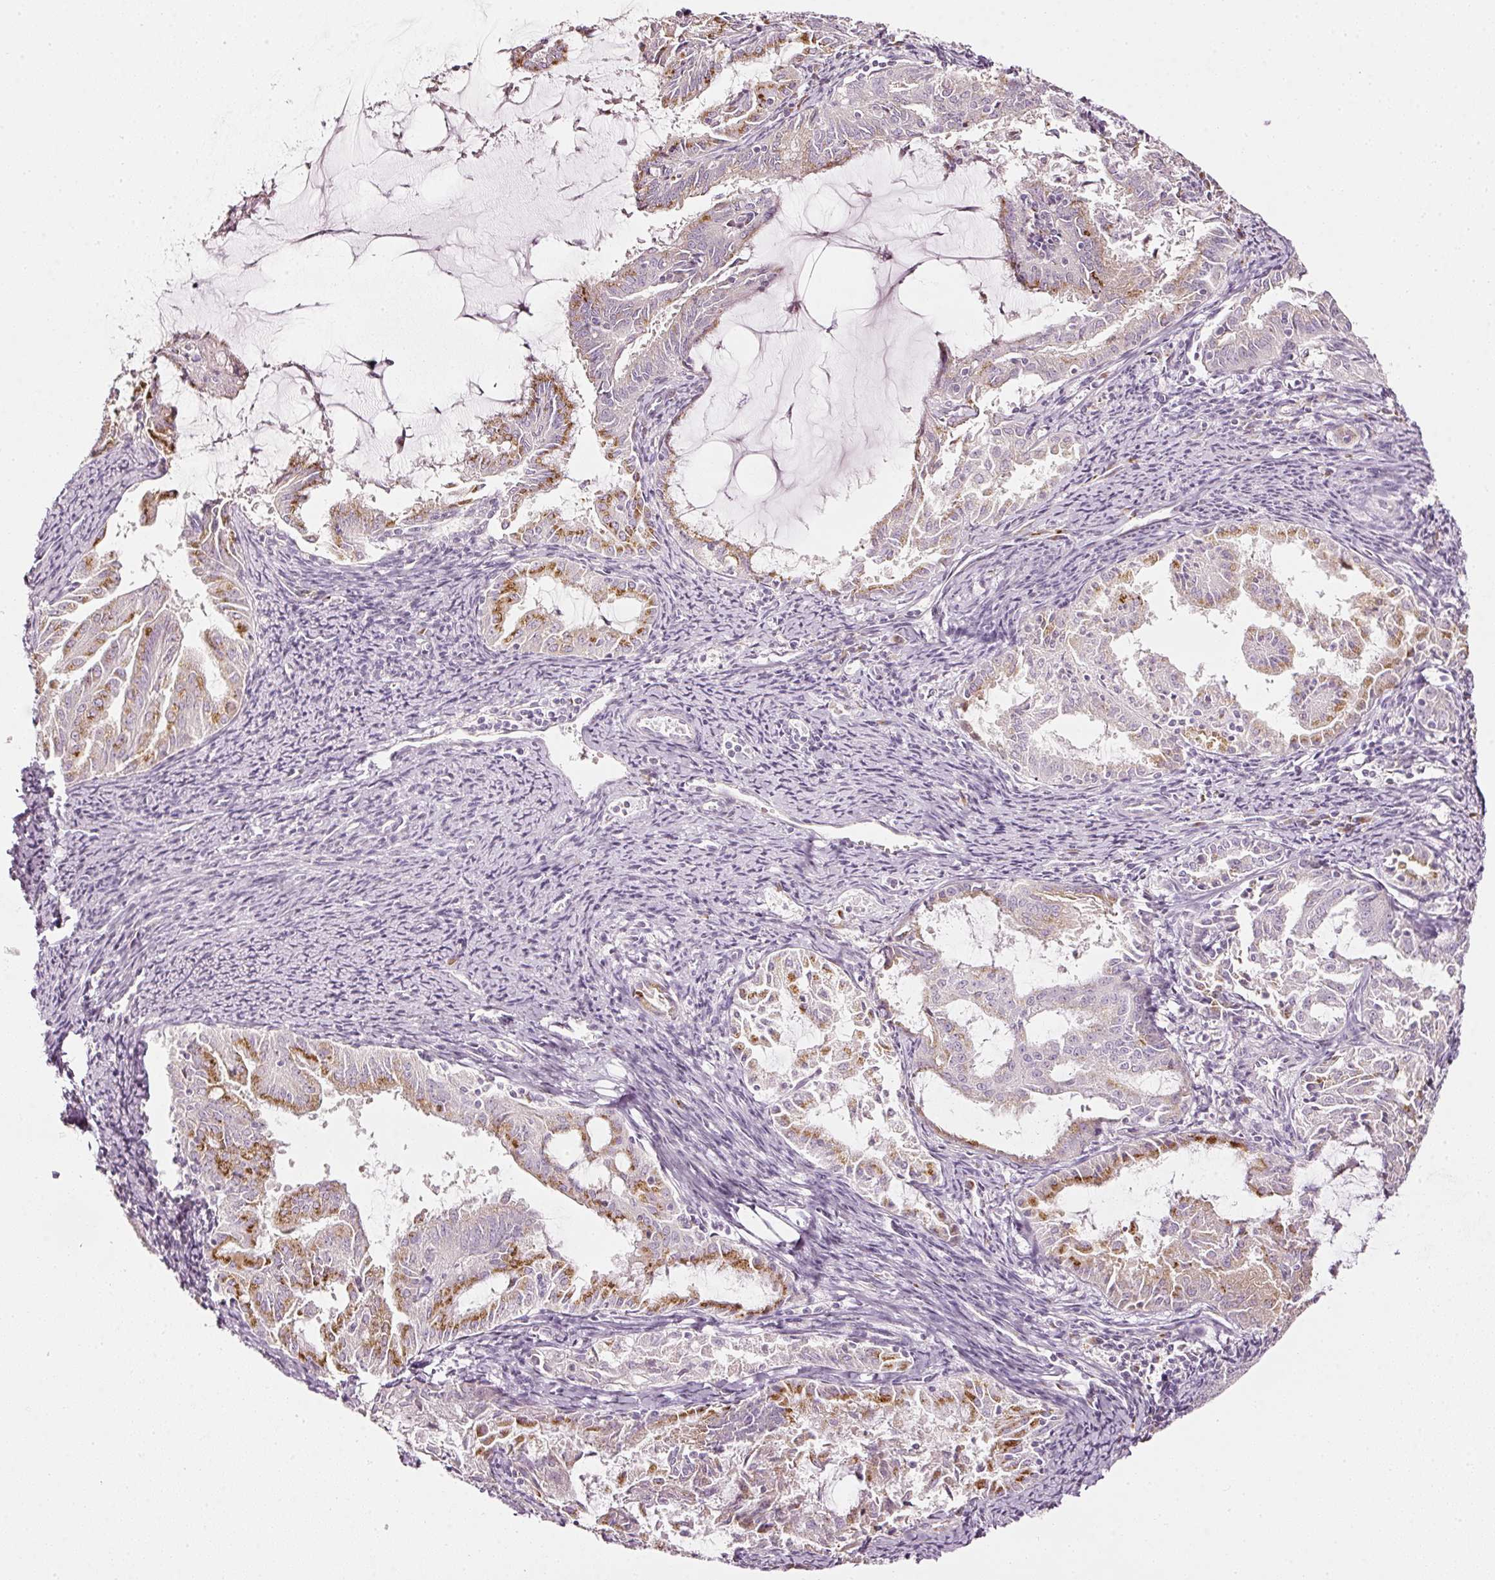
{"staining": {"intensity": "moderate", "quantity": "25%-75%", "location": "cytoplasmic/membranous"}, "tissue": "endometrial cancer", "cell_type": "Tumor cells", "image_type": "cancer", "snomed": [{"axis": "morphology", "description": "Adenocarcinoma, NOS"}, {"axis": "topography", "description": "Endometrium"}], "caption": "Immunohistochemistry histopathology image of endometrial cancer (adenocarcinoma) stained for a protein (brown), which demonstrates medium levels of moderate cytoplasmic/membranous expression in approximately 25%-75% of tumor cells.", "gene": "SDF4", "patient": {"sex": "female", "age": 70}}